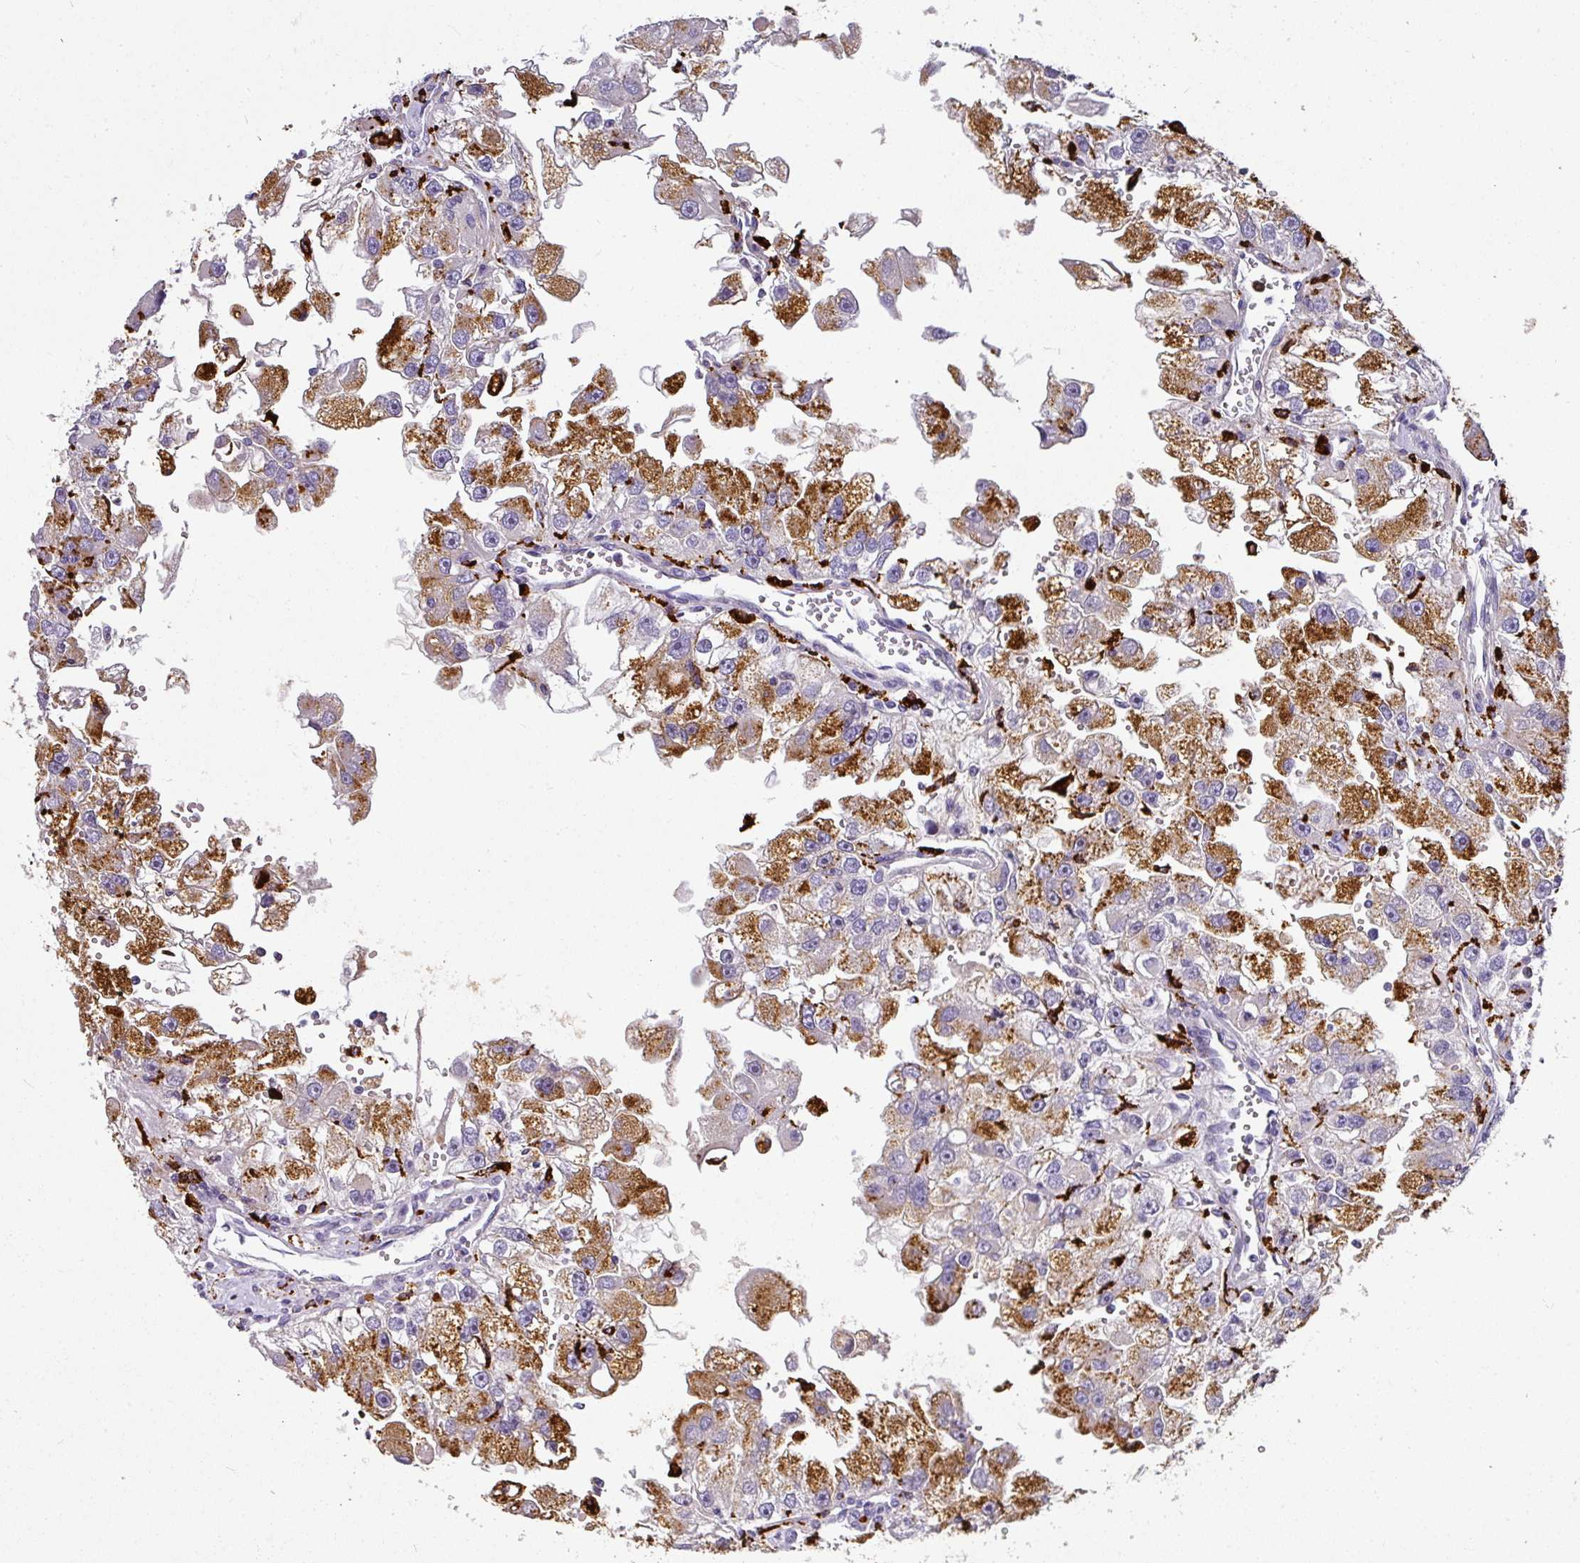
{"staining": {"intensity": "strong", "quantity": "25%-75%", "location": "cytoplasmic/membranous"}, "tissue": "renal cancer", "cell_type": "Tumor cells", "image_type": "cancer", "snomed": [{"axis": "morphology", "description": "Adenocarcinoma, NOS"}, {"axis": "topography", "description": "Kidney"}], "caption": "About 25%-75% of tumor cells in human adenocarcinoma (renal) show strong cytoplasmic/membranous protein expression as visualized by brown immunohistochemical staining.", "gene": "MMACHC", "patient": {"sex": "male", "age": 63}}